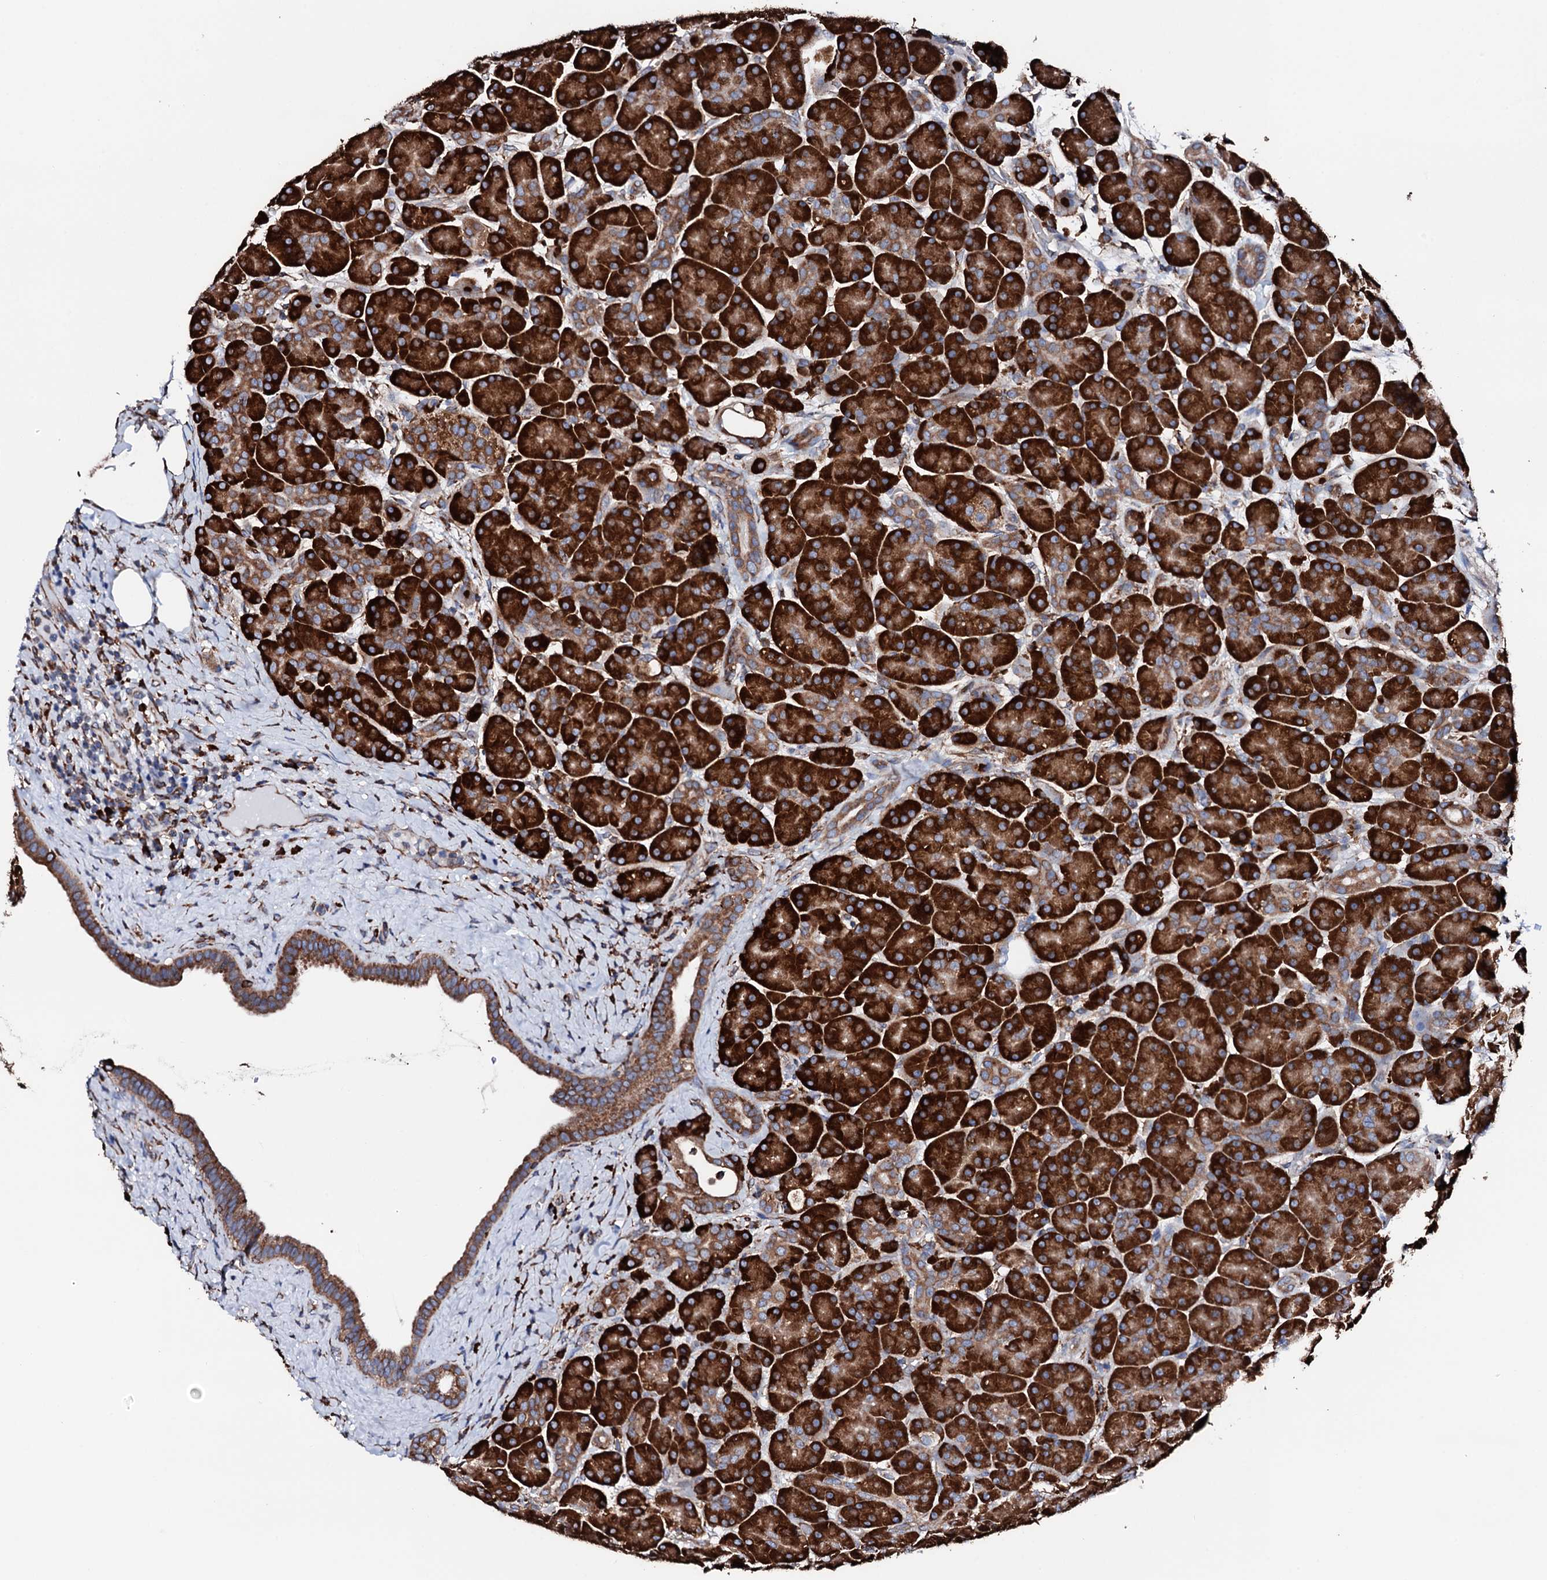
{"staining": {"intensity": "strong", "quantity": ">75%", "location": "cytoplasmic/membranous"}, "tissue": "pancreas", "cell_type": "Exocrine glandular cells", "image_type": "normal", "snomed": [{"axis": "morphology", "description": "Normal tissue, NOS"}, {"axis": "topography", "description": "Pancreas"}], "caption": "Protein staining of unremarkable pancreas displays strong cytoplasmic/membranous expression in about >75% of exocrine glandular cells. Immunohistochemistry (ihc) stains the protein in brown and the nuclei are stained blue.", "gene": "AMDHD1", "patient": {"sex": "male", "age": 63}}